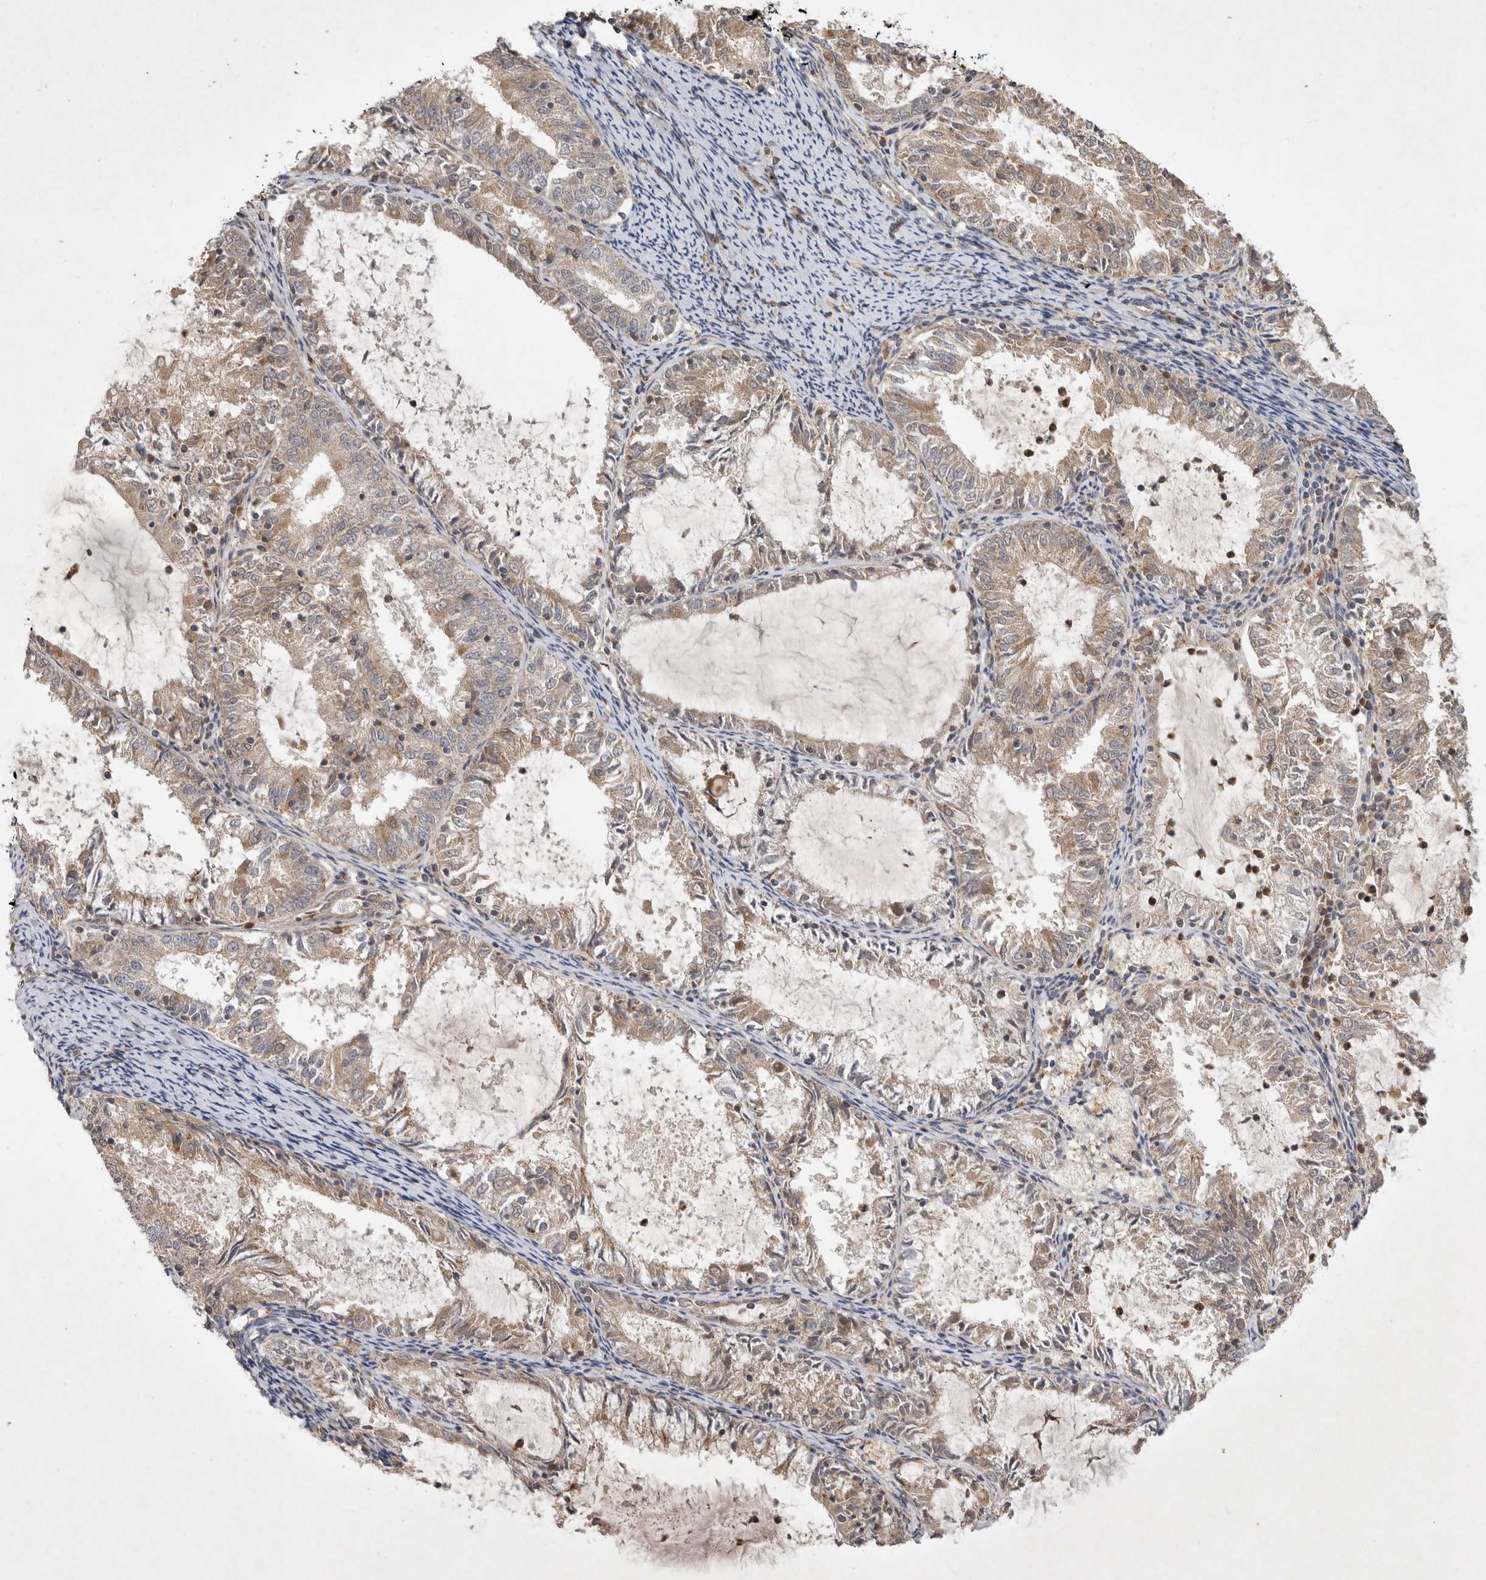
{"staining": {"intensity": "weak", "quantity": ">75%", "location": "cytoplasmic/membranous"}, "tissue": "endometrial cancer", "cell_type": "Tumor cells", "image_type": "cancer", "snomed": [{"axis": "morphology", "description": "Adenocarcinoma, NOS"}, {"axis": "topography", "description": "Endometrium"}], "caption": "The photomicrograph shows staining of endometrial cancer (adenocarcinoma), revealing weak cytoplasmic/membranous protein expression (brown color) within tumor cells.", "gene": "ZNF232", "patient": {"sex": "female", "age": 57}}